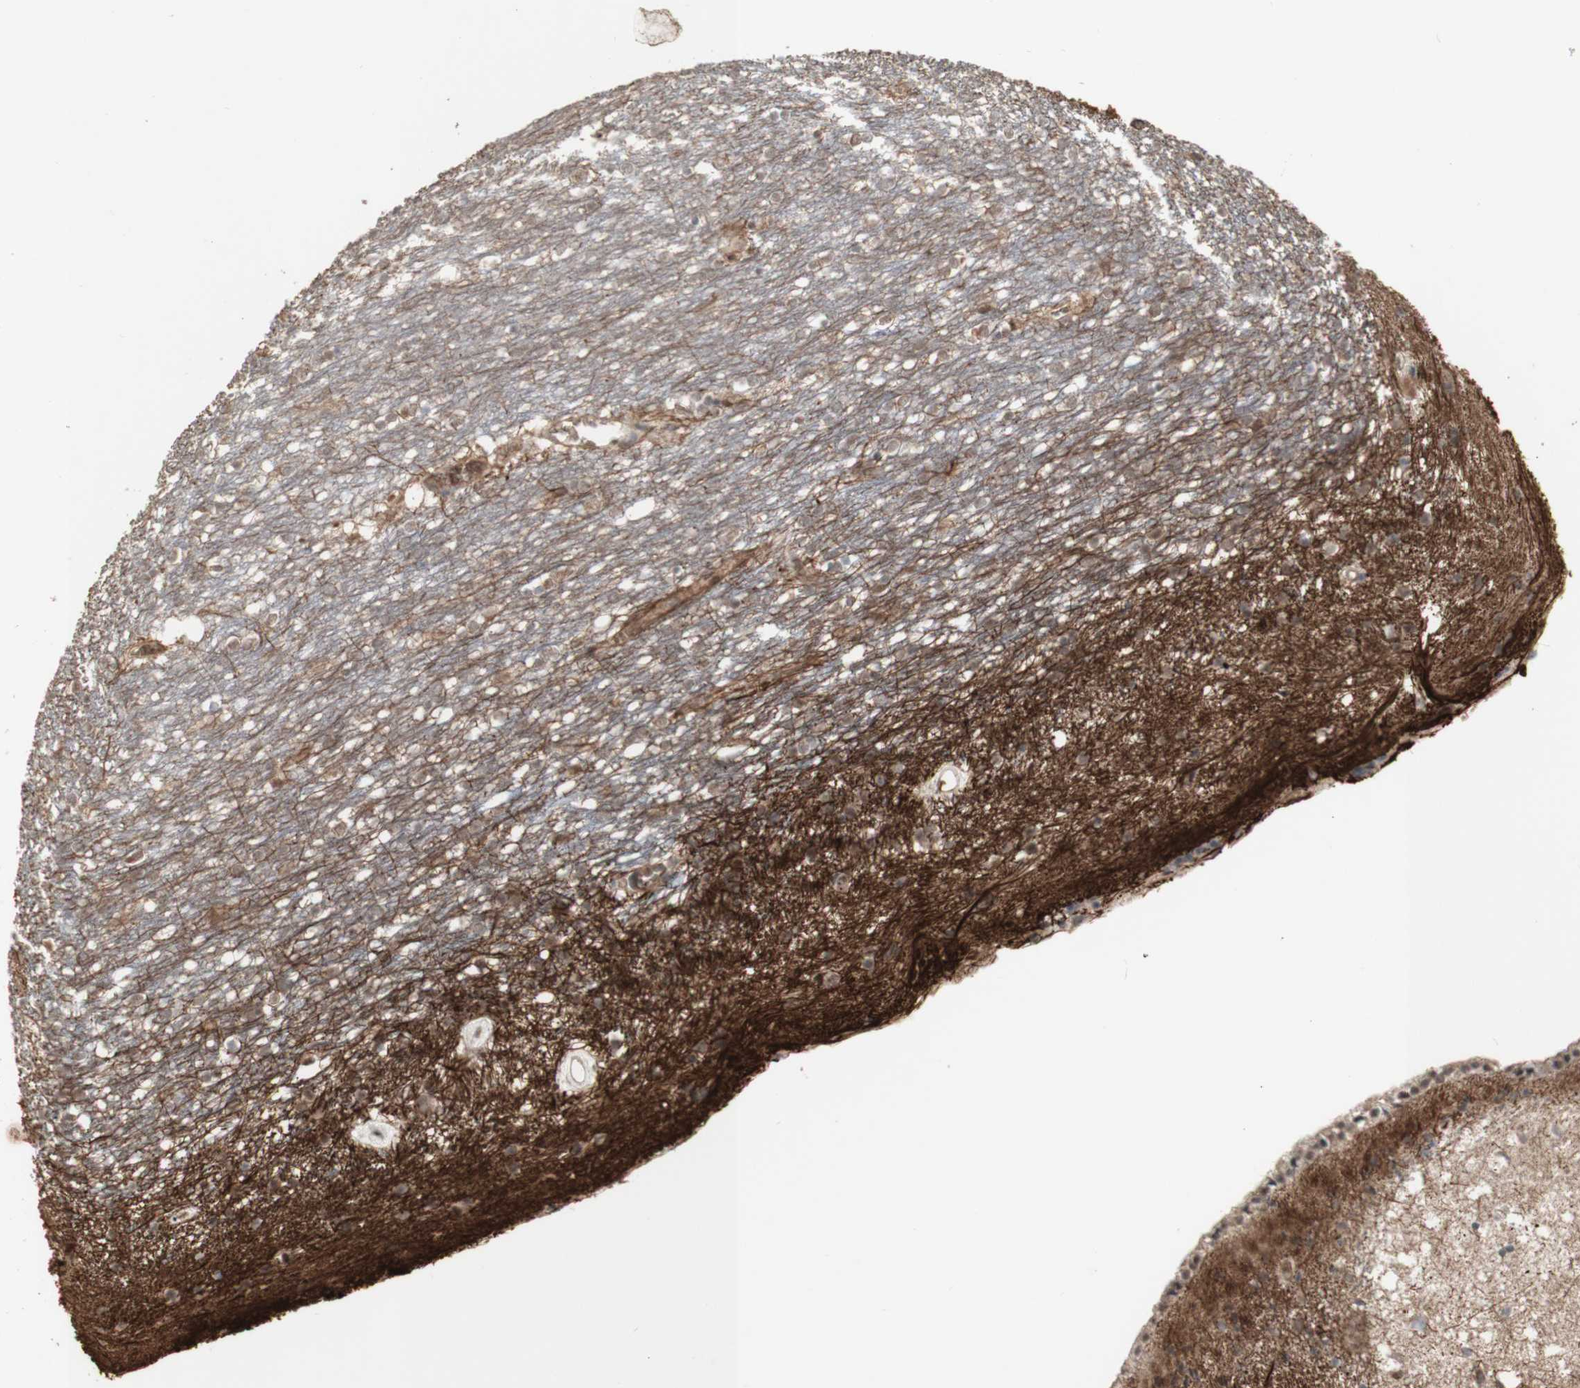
{"staining": {"intensity": "weak", "quantity": "<25%", "location": "nuclear"}, "tissue": "caudate", "cell_type": "Glial cells", "image_type": "normal", "snomed": [{"axis": "morphology", "description": "Normal tissue, NOS"}, {"axis": "topography", "description": "Lateral ventricle wall"}], "caption": "High magnification brightfield microscopy of benign caudate stained with DAB (3,3'-diaminobenzidine) (brown) and counterstained with hematoxylin (blue): glial cells show no significant positivity.", "gene": "ALOX12", "patient": {"sex": "female", "age": 54}}